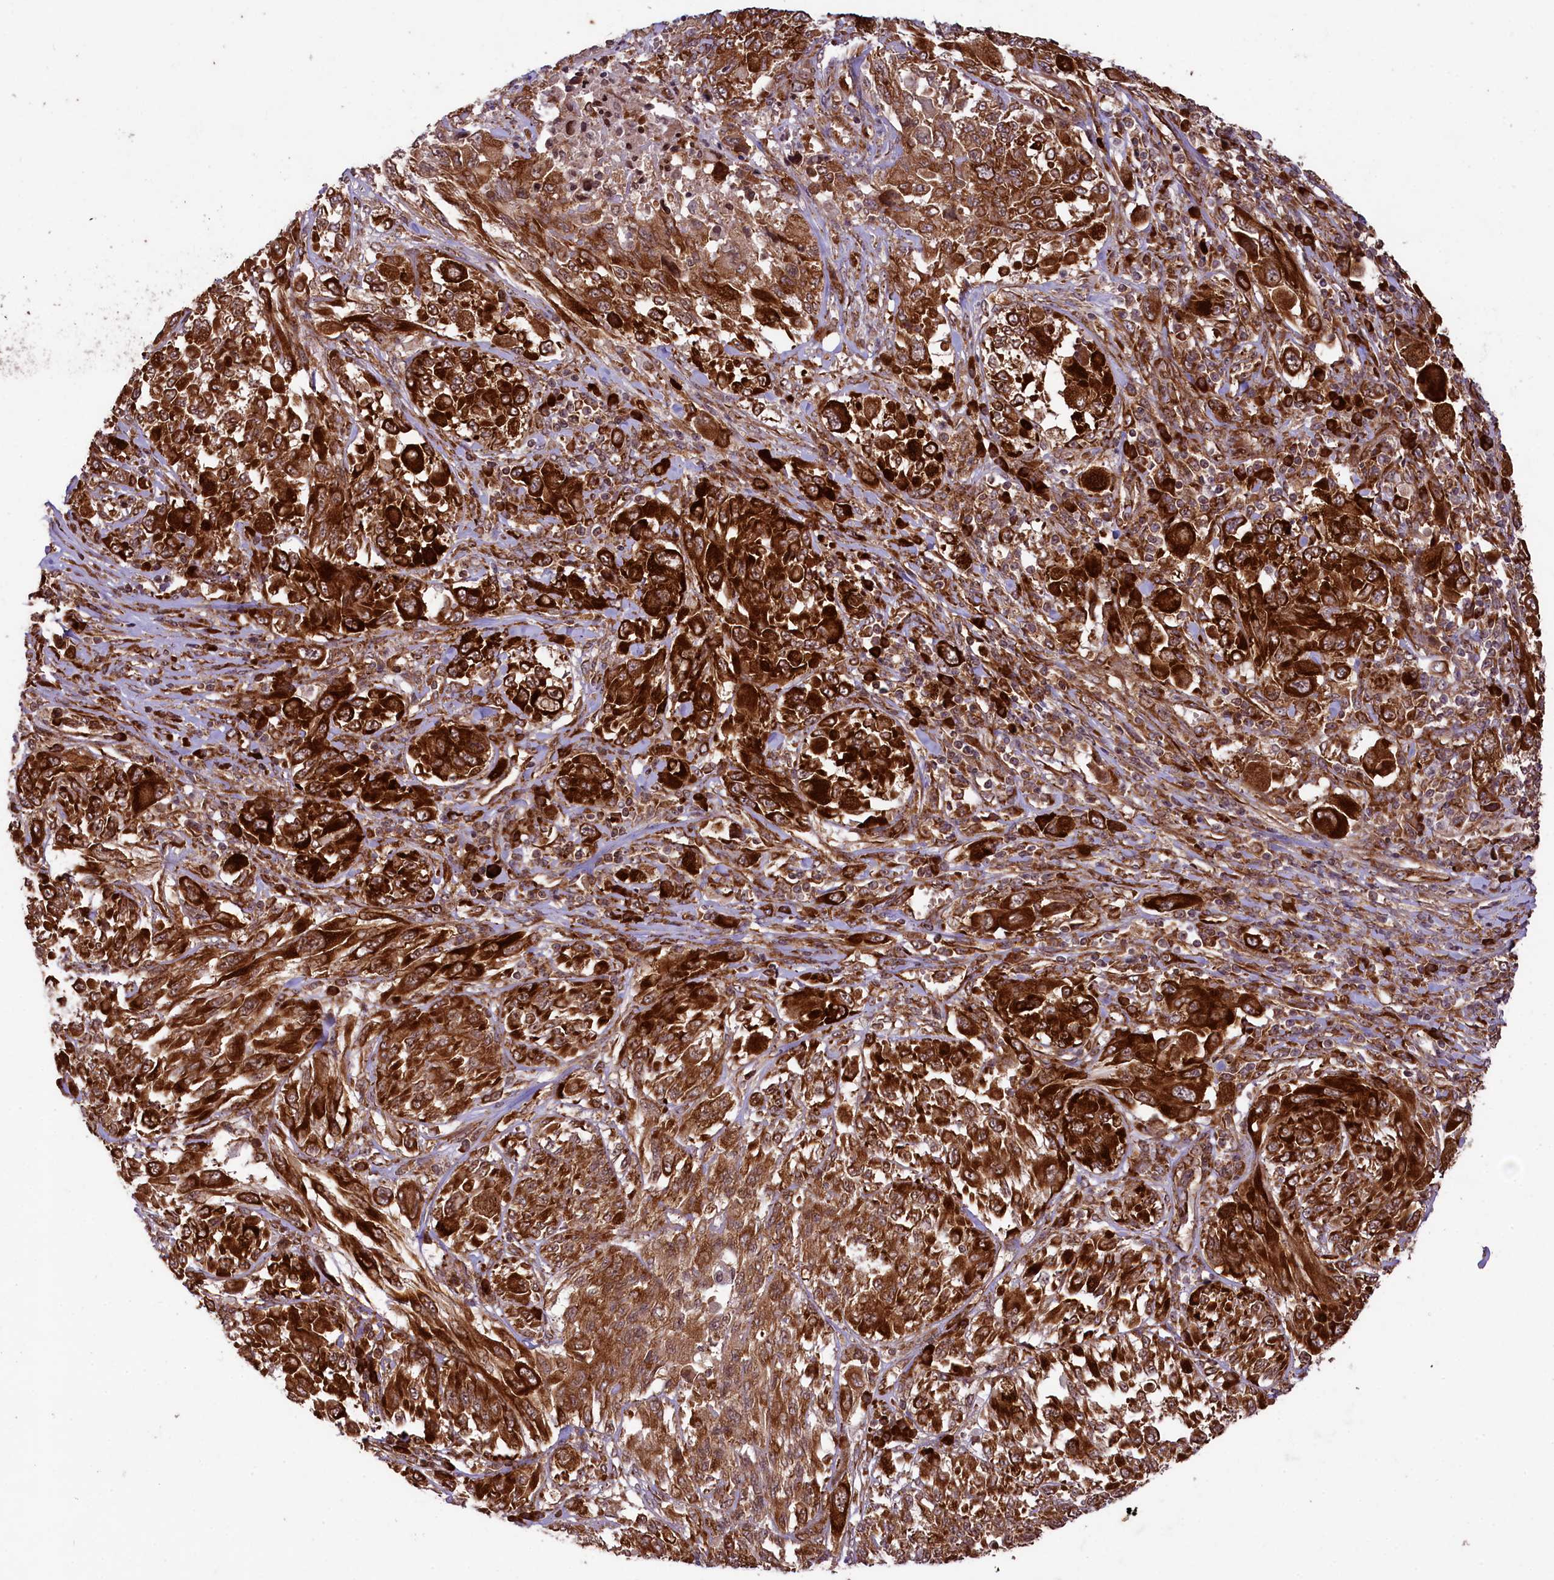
{"staining": {"intensity": "strong", "quantity": ">75%", "location": "cytoplasmic/membranous"}, "tissue": "melanoma", "cell_type": "Tumor cells", "image_type": "cancer", "snomed": [{"axis": "morphology", "description": "Malignant melanoma, NOS"}, {"axis": "topography", "description": "Skin"}], "caption": "A photomicrograph of human melanoma stained for a protein demonstrates strong cytoplasmic/membranous brown staining in tumor cells.", "gene": "LARP4", "patient": {"sex": "female", "age": 91}}